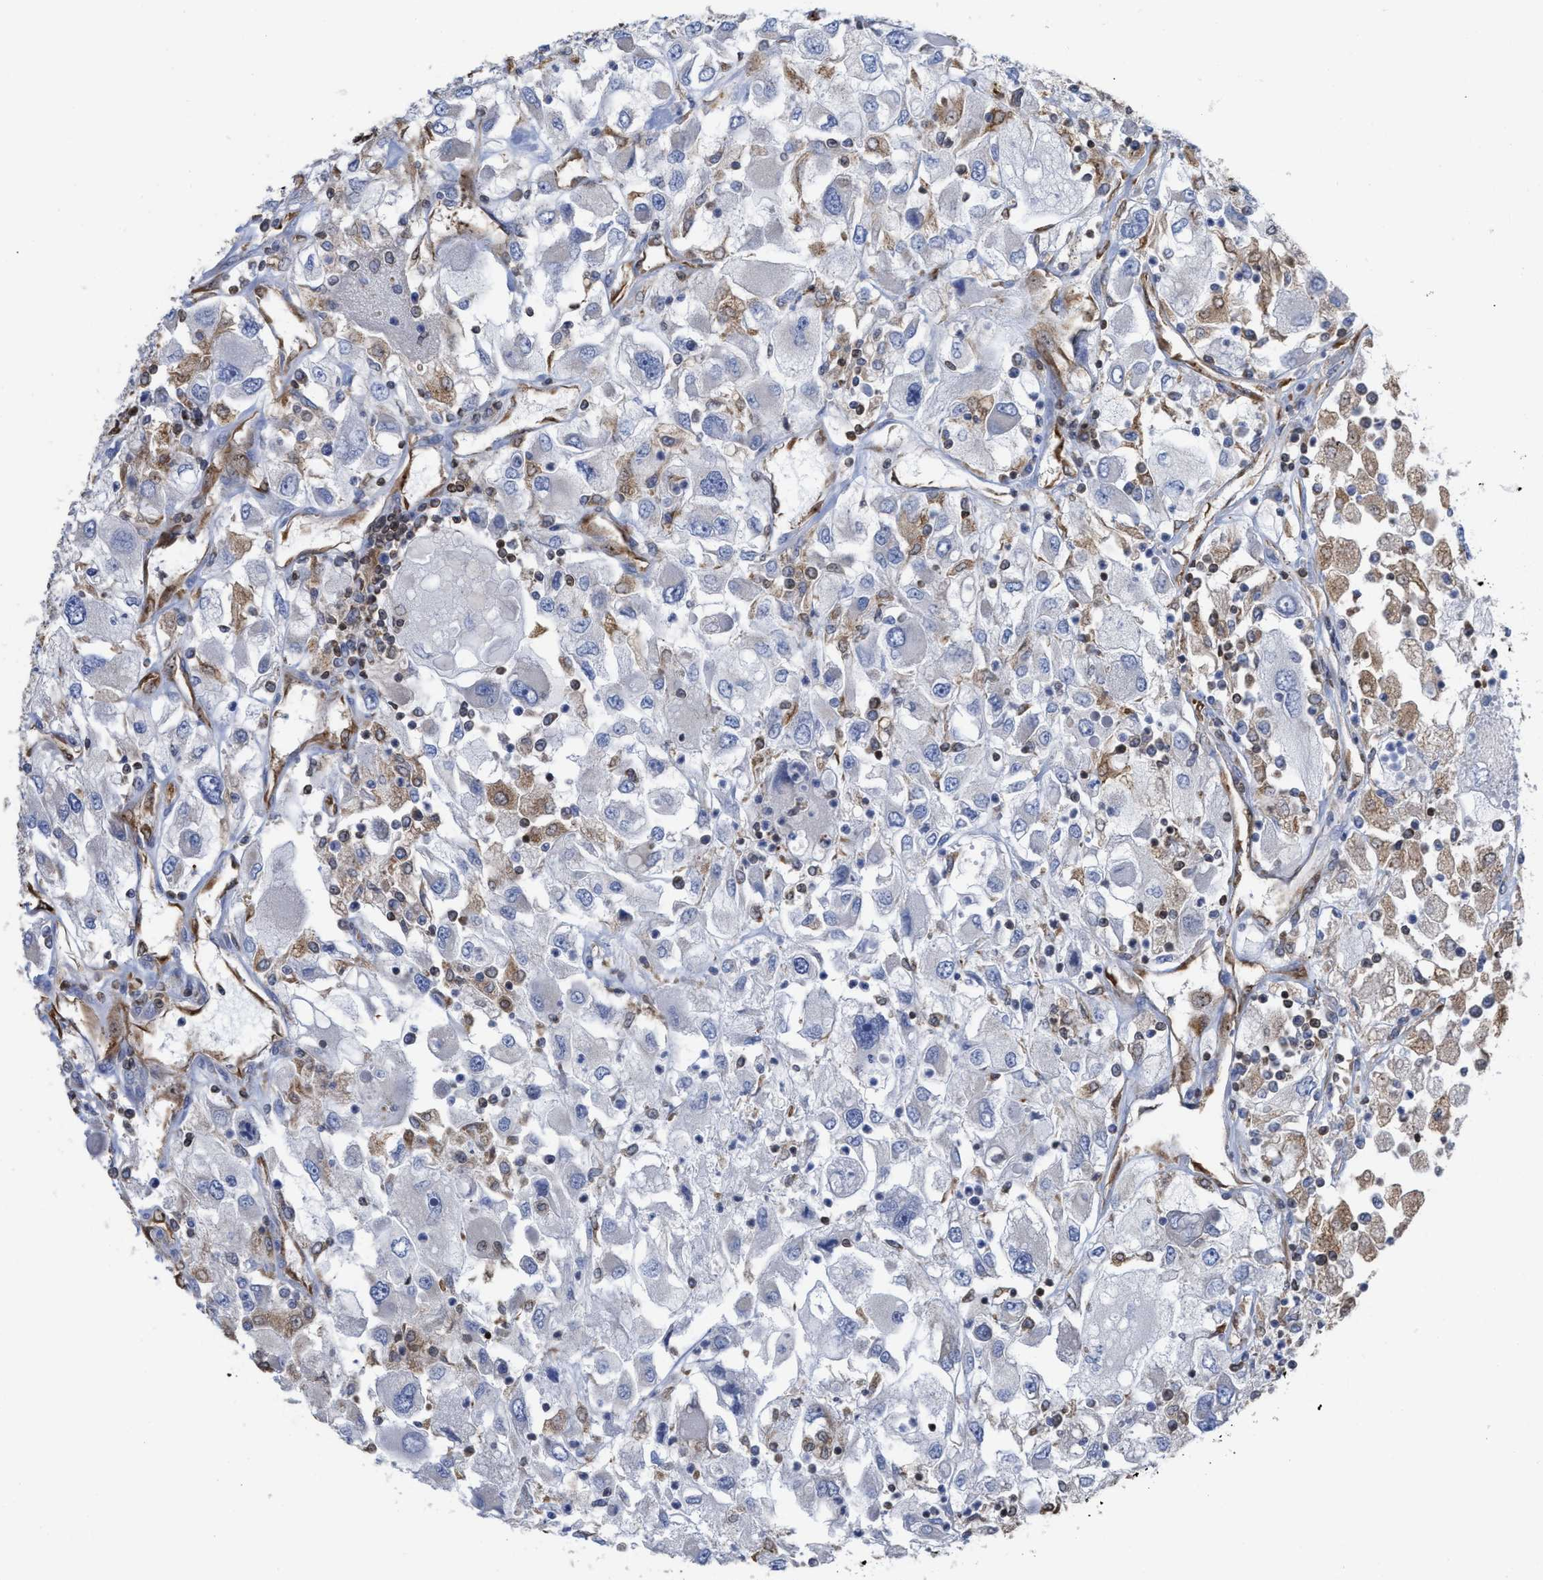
{"staining": {"intensity": "negative", "quantity": "none", "location": "none"}, "tissue": "renal cancer", "cell_type": "Tumor cells", "image_type": "cancer", "snomed": [{"axis": "morphology", "description": "Adenocarcinoma, NOS"}, {"axis": "topography", "description": "Kidney"}], "caption": "IHC of renal cancer (adenocarcinoma) reveals no expression in tumor cells.", "gene": "GIMAP4", "patient": {"sex": "female", "age": 52}}